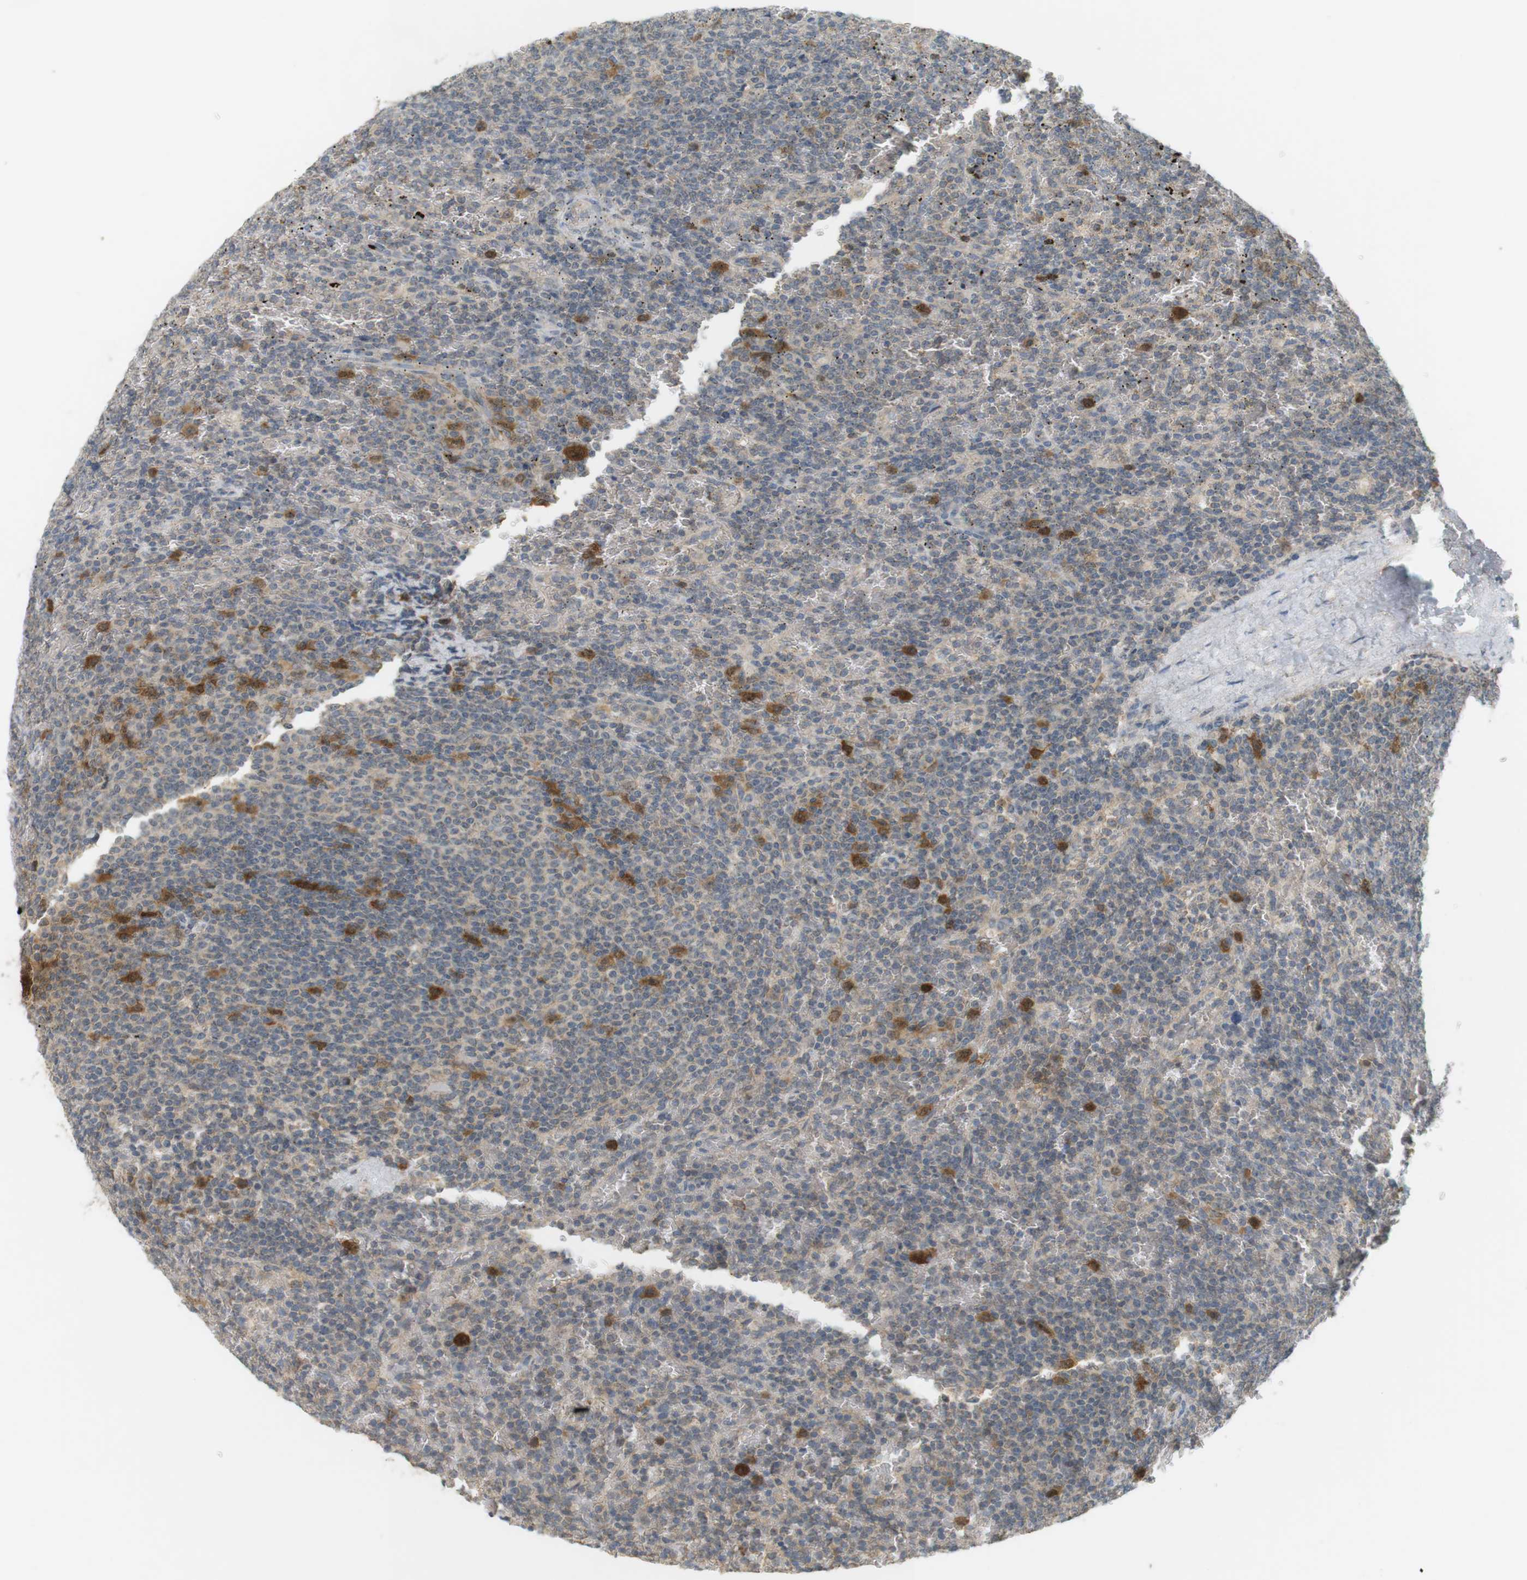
{"staining": {"intensity": "moderate", "quantity": "<25%", "location": "cytoplasmic/membranous"}, "tissue": "lymphoma", "cell_type": "Tumor cells", "image_type": "cancer", "snomed": [{"axis": "morphology", "description": "Malignant lymphoma, non-Hodgkin's type, Low grade"}, {"axis": "topography", "description": "Spleen"}], "caption": "Low-grade malignant lymphoma, non-Hodgkin's type stained with IHC demonstrates moderate cytoplasmic/membranous positivity in approximately <25% of tumor cells. Using DAB (brown) and hematoxylin (blue) stains, captured at high magnification using brightfield microscopy.", "gene": "TTK", "patient": {"sex": "female", "age": 77}}